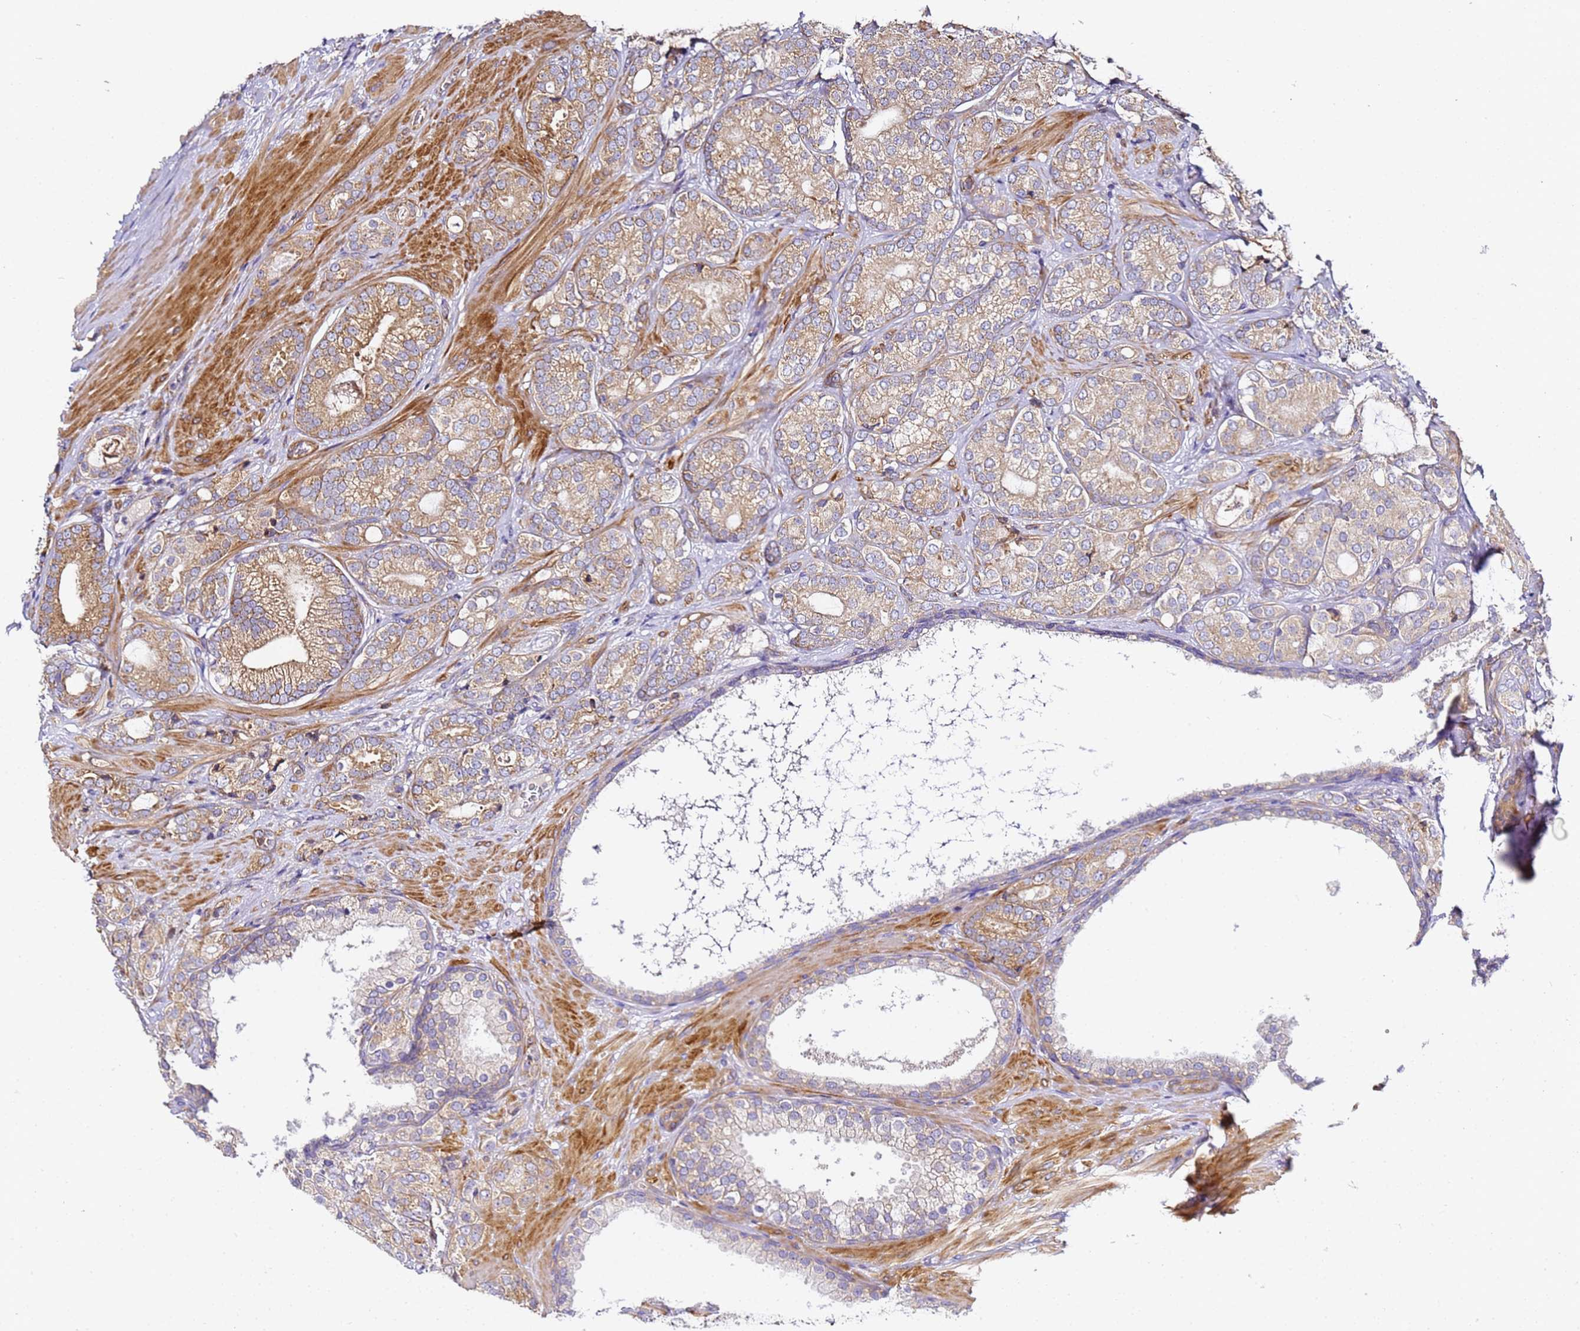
{"staining": {"intensity": "moderate", "quantity": ">75%", "location": "cytoplasmic/membranous"}, "tissue": "prostate cancer", "cell_type": "Tumor cells", "image_type": "cancer", "snomed": [{"axis": "morphology", "description": "Adenocarcinoma, High grade"}, {"axis": "topography", "description": "Prostate"}], "caption": "A brown stain shows moderate cytoplasmic/membranous expression of a protein in high-grade adenocarcinoma (prostate) tumor cells.", "gene": "RPL13A", "patient": {"sex": "male", "age": 60}}